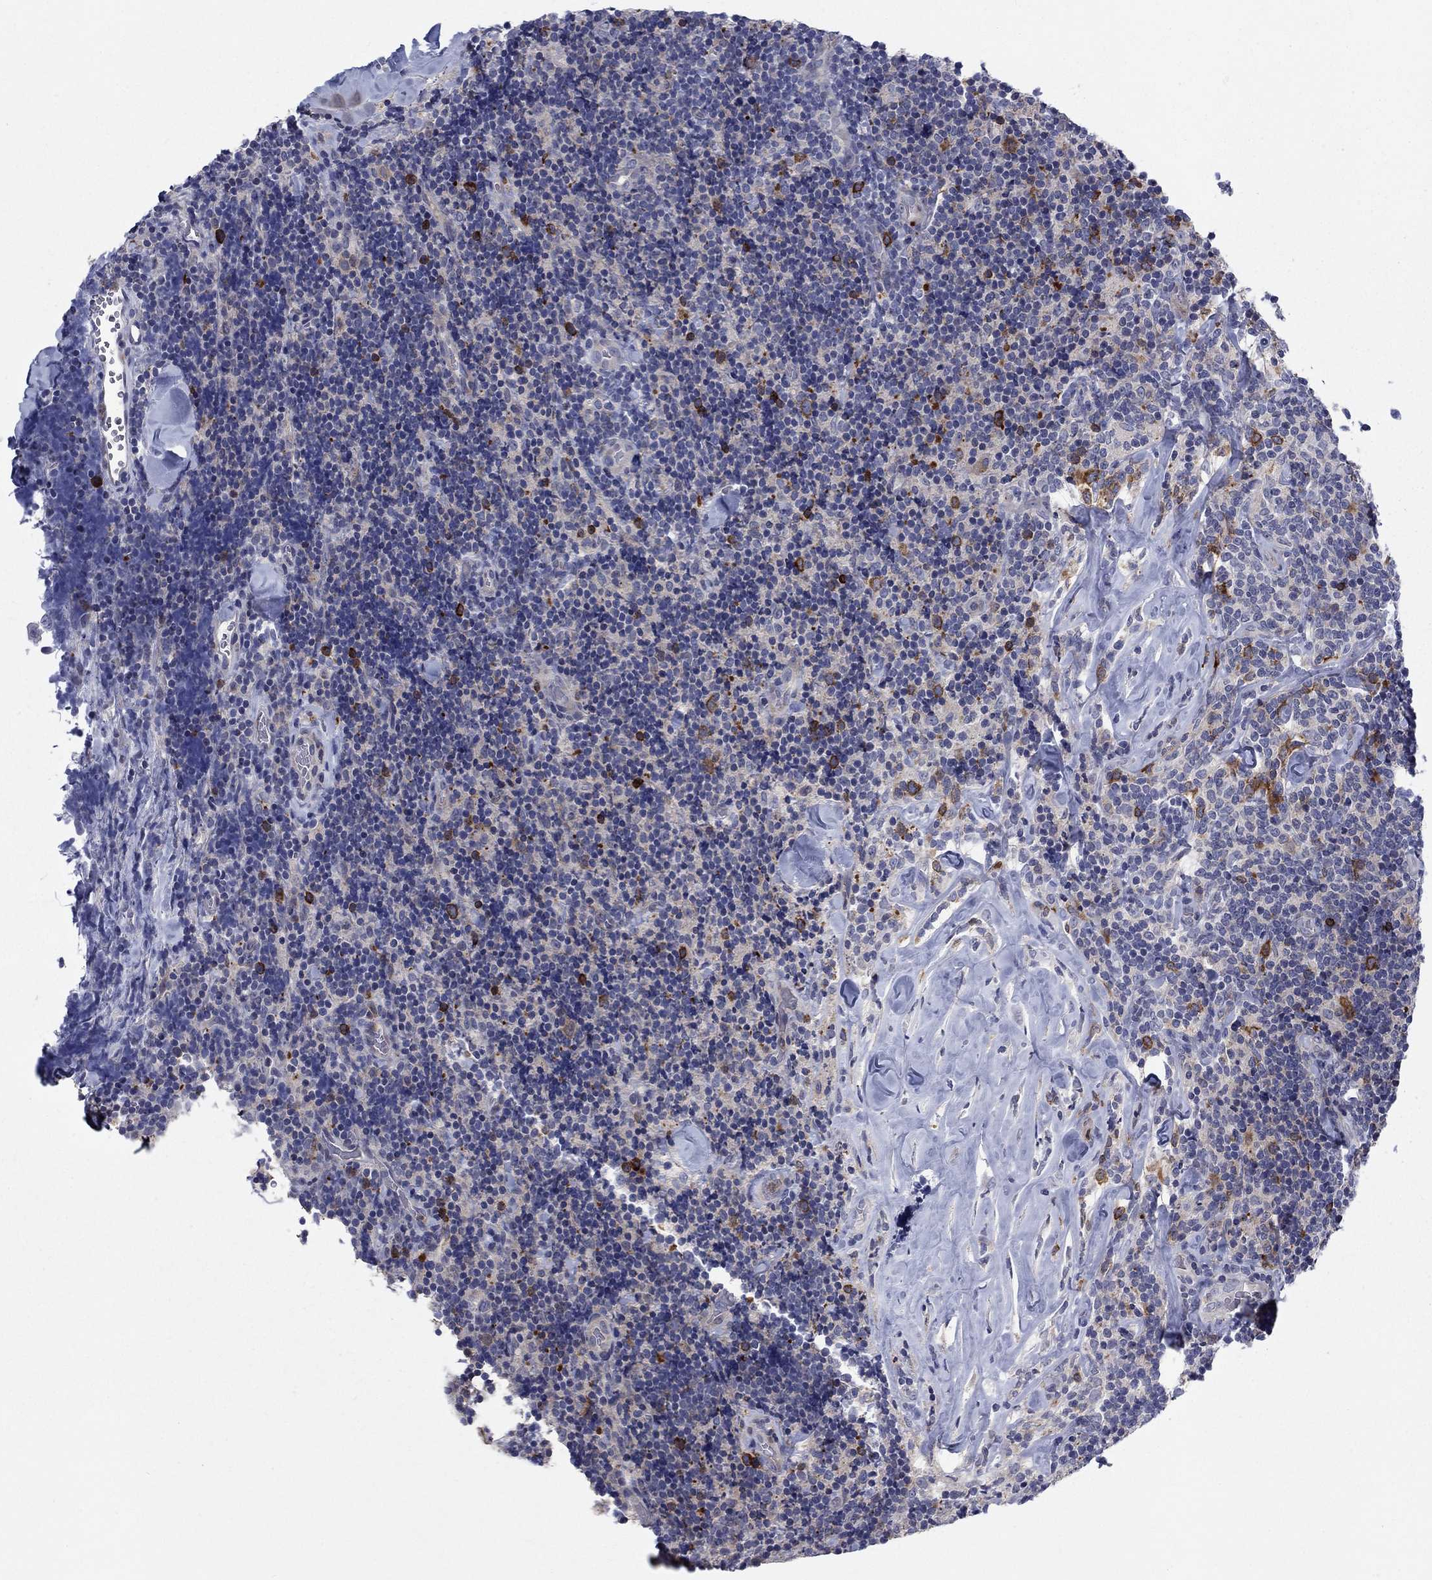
{"staining": {"intensity": "strong", "quantity": "<25%", "location": "cytoplasmic/membranous"}, "tissue": "lymphoma", "cell_type": "Tumor cells", "image_type": "cancer", "snomed": [{"axis": "morphology", "description": "Malignant lymphoma, non-Hodgkin's type, Low grade"}, {"axis": "topography", "description": "Lymph node"}], "caption": "An IHC histopathology image of tumor tissue is shown. Protein staining in brown highlights strong cytoplasmic/membranous positivity in malignant lymphoma, non-Hodgkin's type (low-grade) within tumor cells.", "gene": "KIF15", "patient": {"sex": "female", "age": 56}}